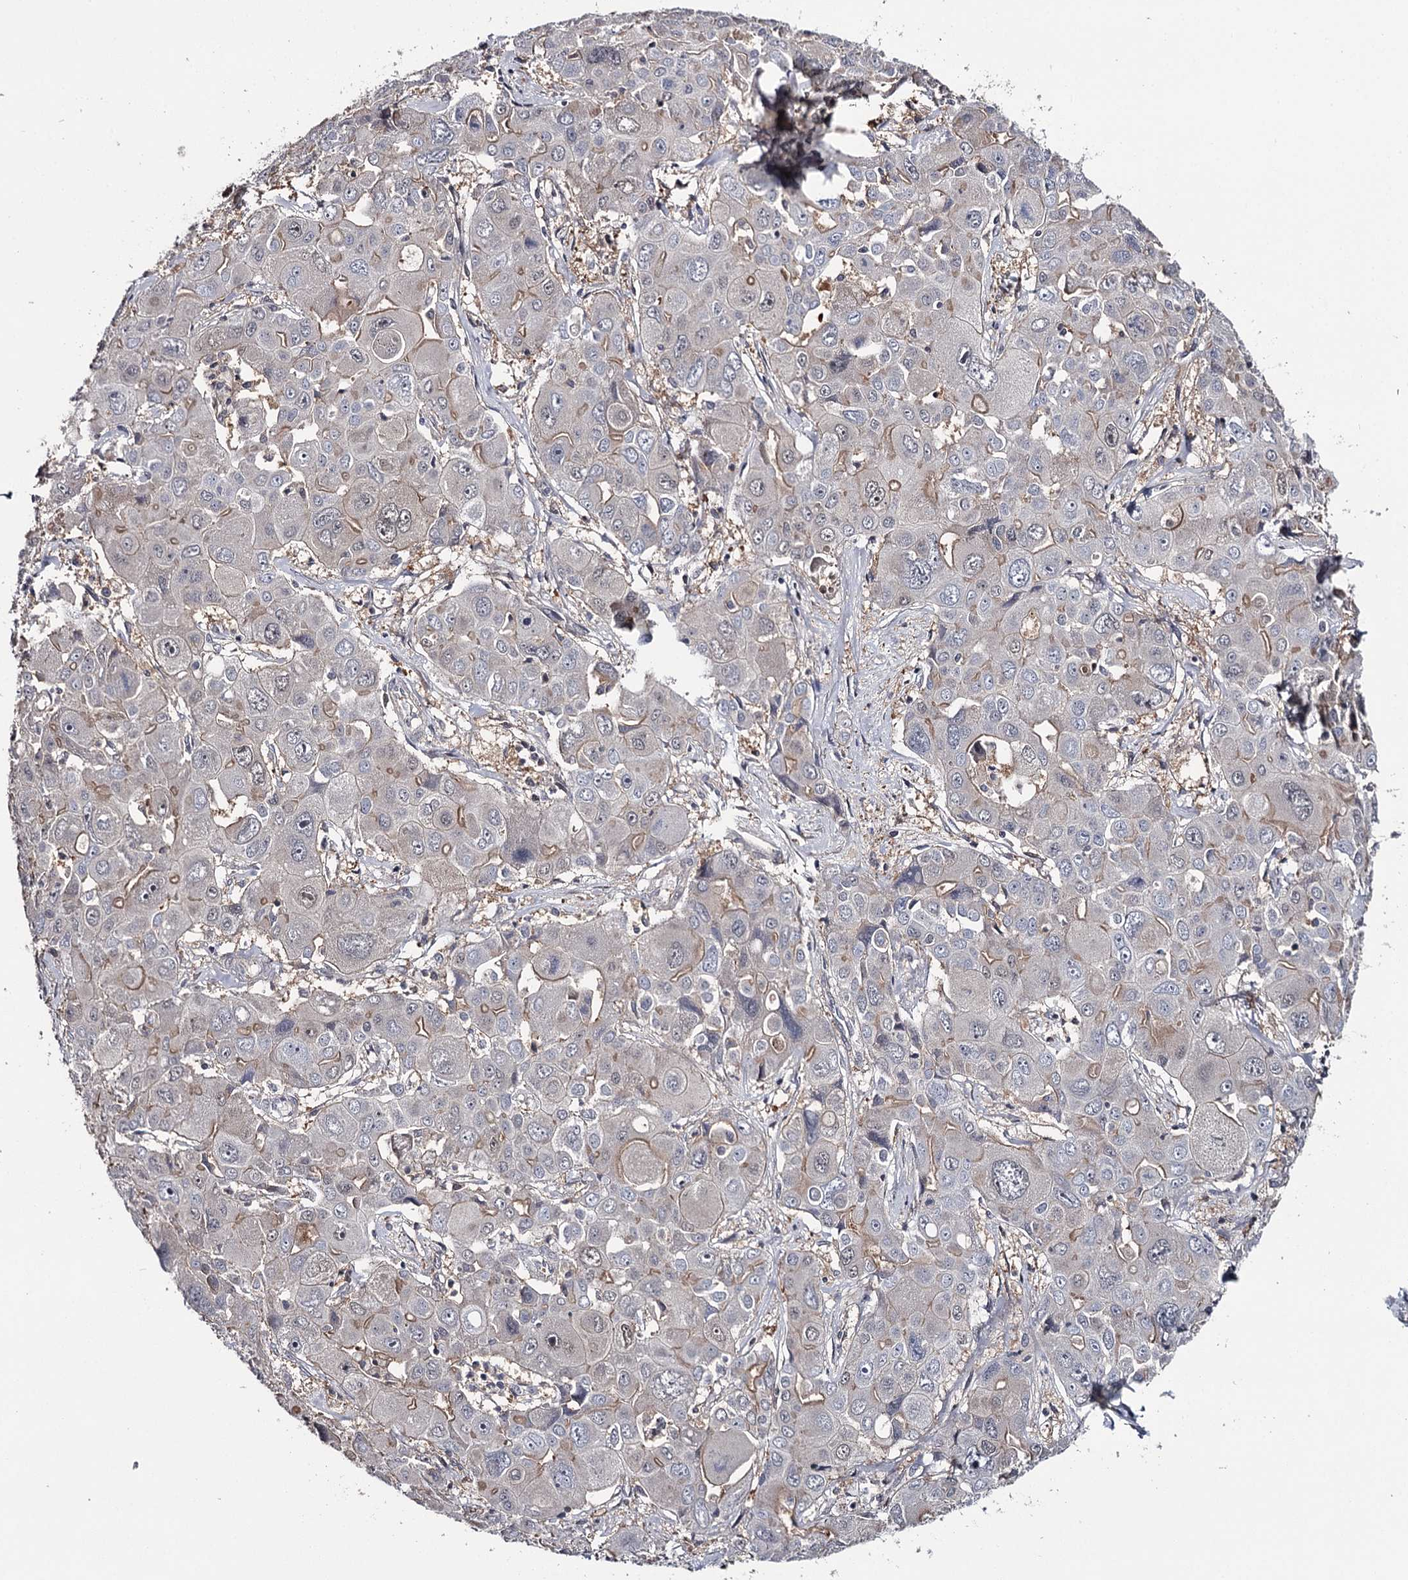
{"staining": {"intensity": "negative", "quantity": "none", "location": "none"}, "tissue": "liver cancer", "cell_type": "Tumor cells", "image_type": "cancer", "snomed": [{"axis": "morphology", "description": "Cholangiocarcinoma"}, {"axis": "topography", "description": "Liver"}], "caption": "Tumor cells show no significant protein expression in liver cancer.", "gene": "GTSF1", "patient": {"sex": "male", "age": 67}}